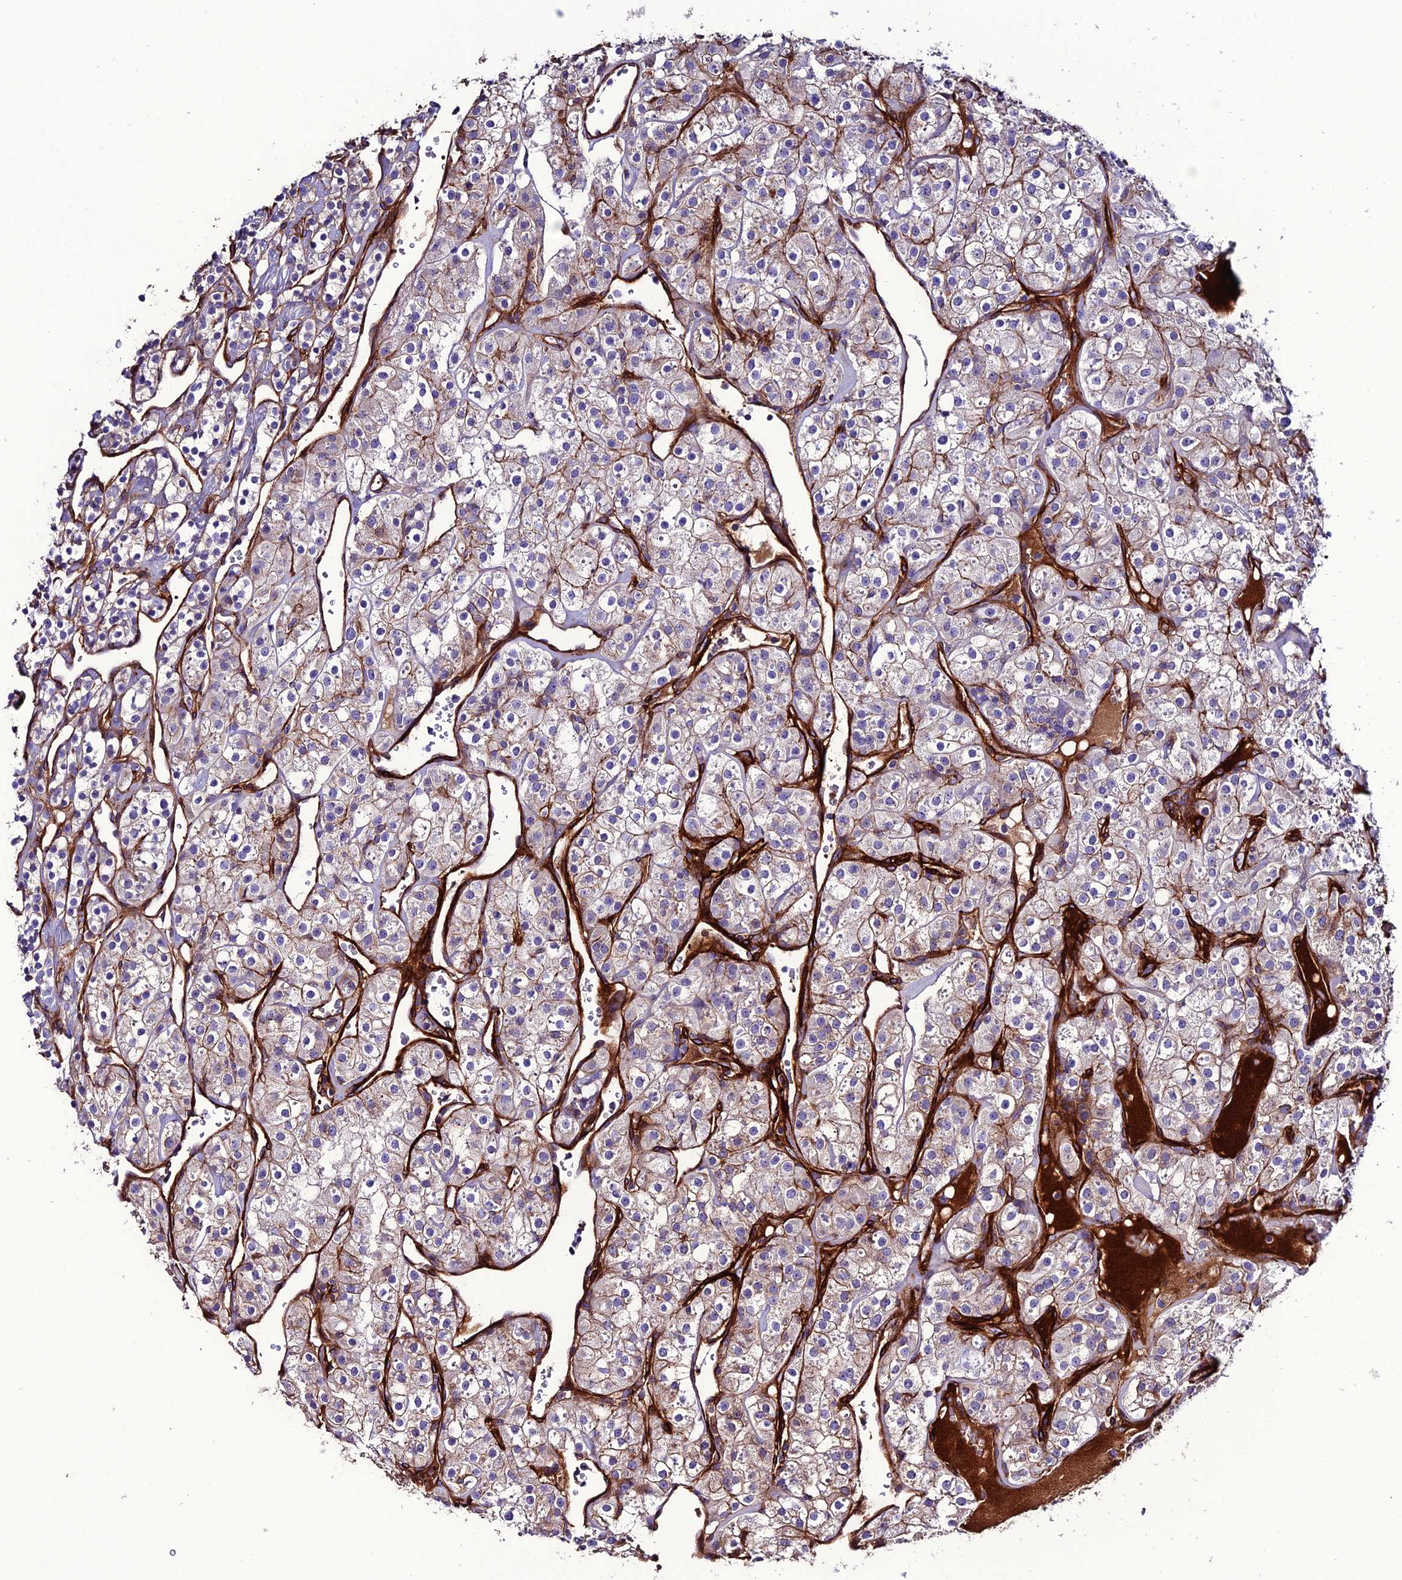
{"staining": {"intensity": "moderate", "quantity": "<25%", "location": "cytoplasmic/membranous"}, "tissue": "renal cancer", "cell_type": "Tumor cells", "image_type": "cancer", "snomed": [{"axis": "morphology", "description": "Adenocarcinoma, NOS"}, {"axis": "topography", "description": "Kidney"}], "caption": "IHC of human renal adenocarcinoma demonstrates low levels of moderate cytoplasmic/membranous expression in about <25% of tumor cells.", "gene": "REX1BD", "patient": {"sex": "male", "age": 77}}